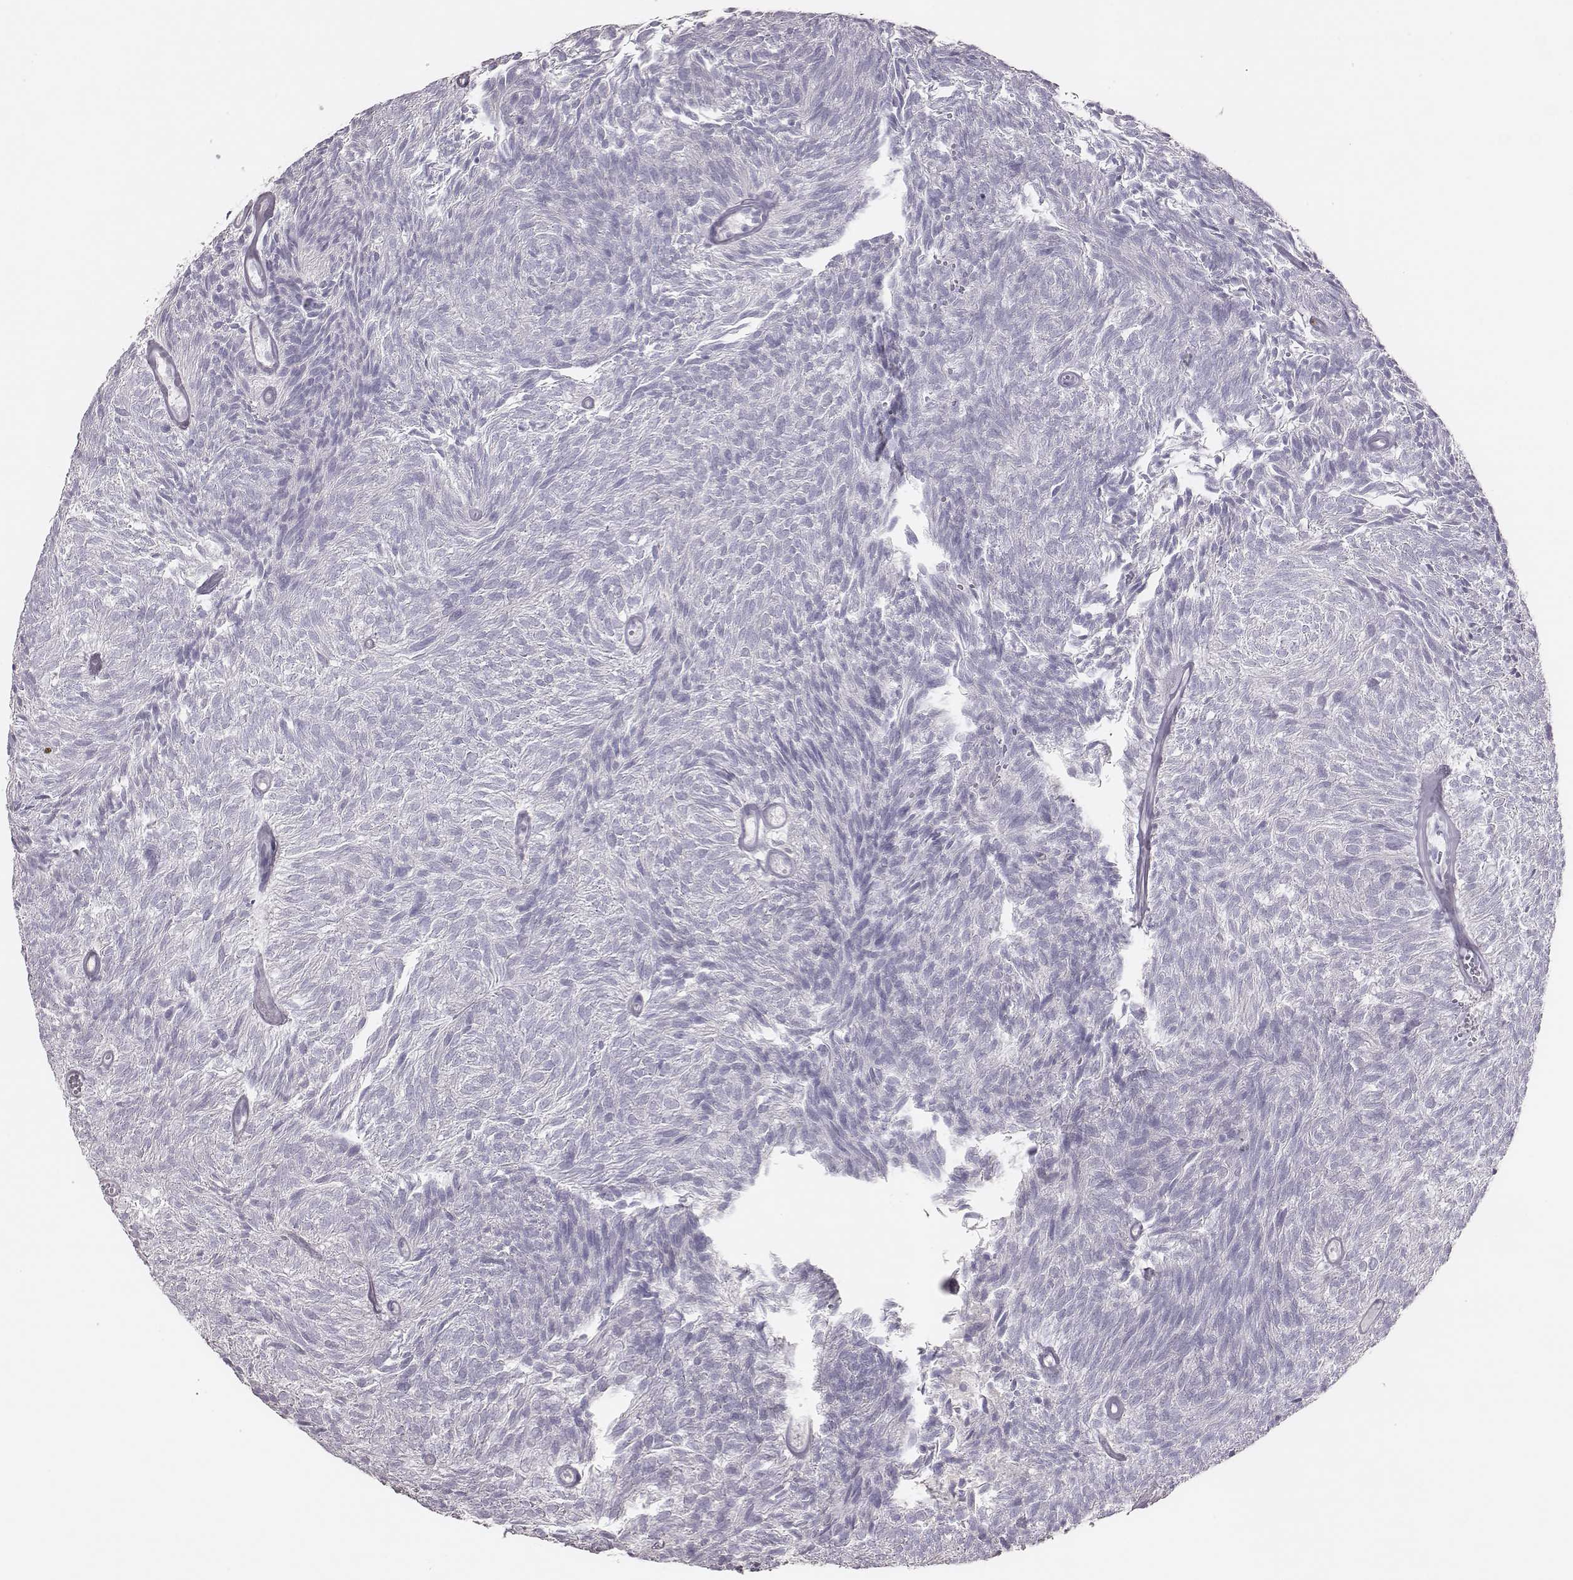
{"staining": {"intensity": "negative", "quantity": "none", "location": "none"}, "tissue": "urothelial cancer", "cell_type": "Tumor cells", "image_type": "cancer", "snomed": [{"axis": "morphology", "description": "Urothelial carcinoma, Low grade"}, {"axis": "topography", "description": "Urinary bladder"}], "caption": "Immunohistochemistry image of neoplastic tissue: human urothelial cancer stained with DAB reveals no significant protein expression in tumor cells.", "gene": "P2RY10", "patient": {"sex": "male", "age": 77}}